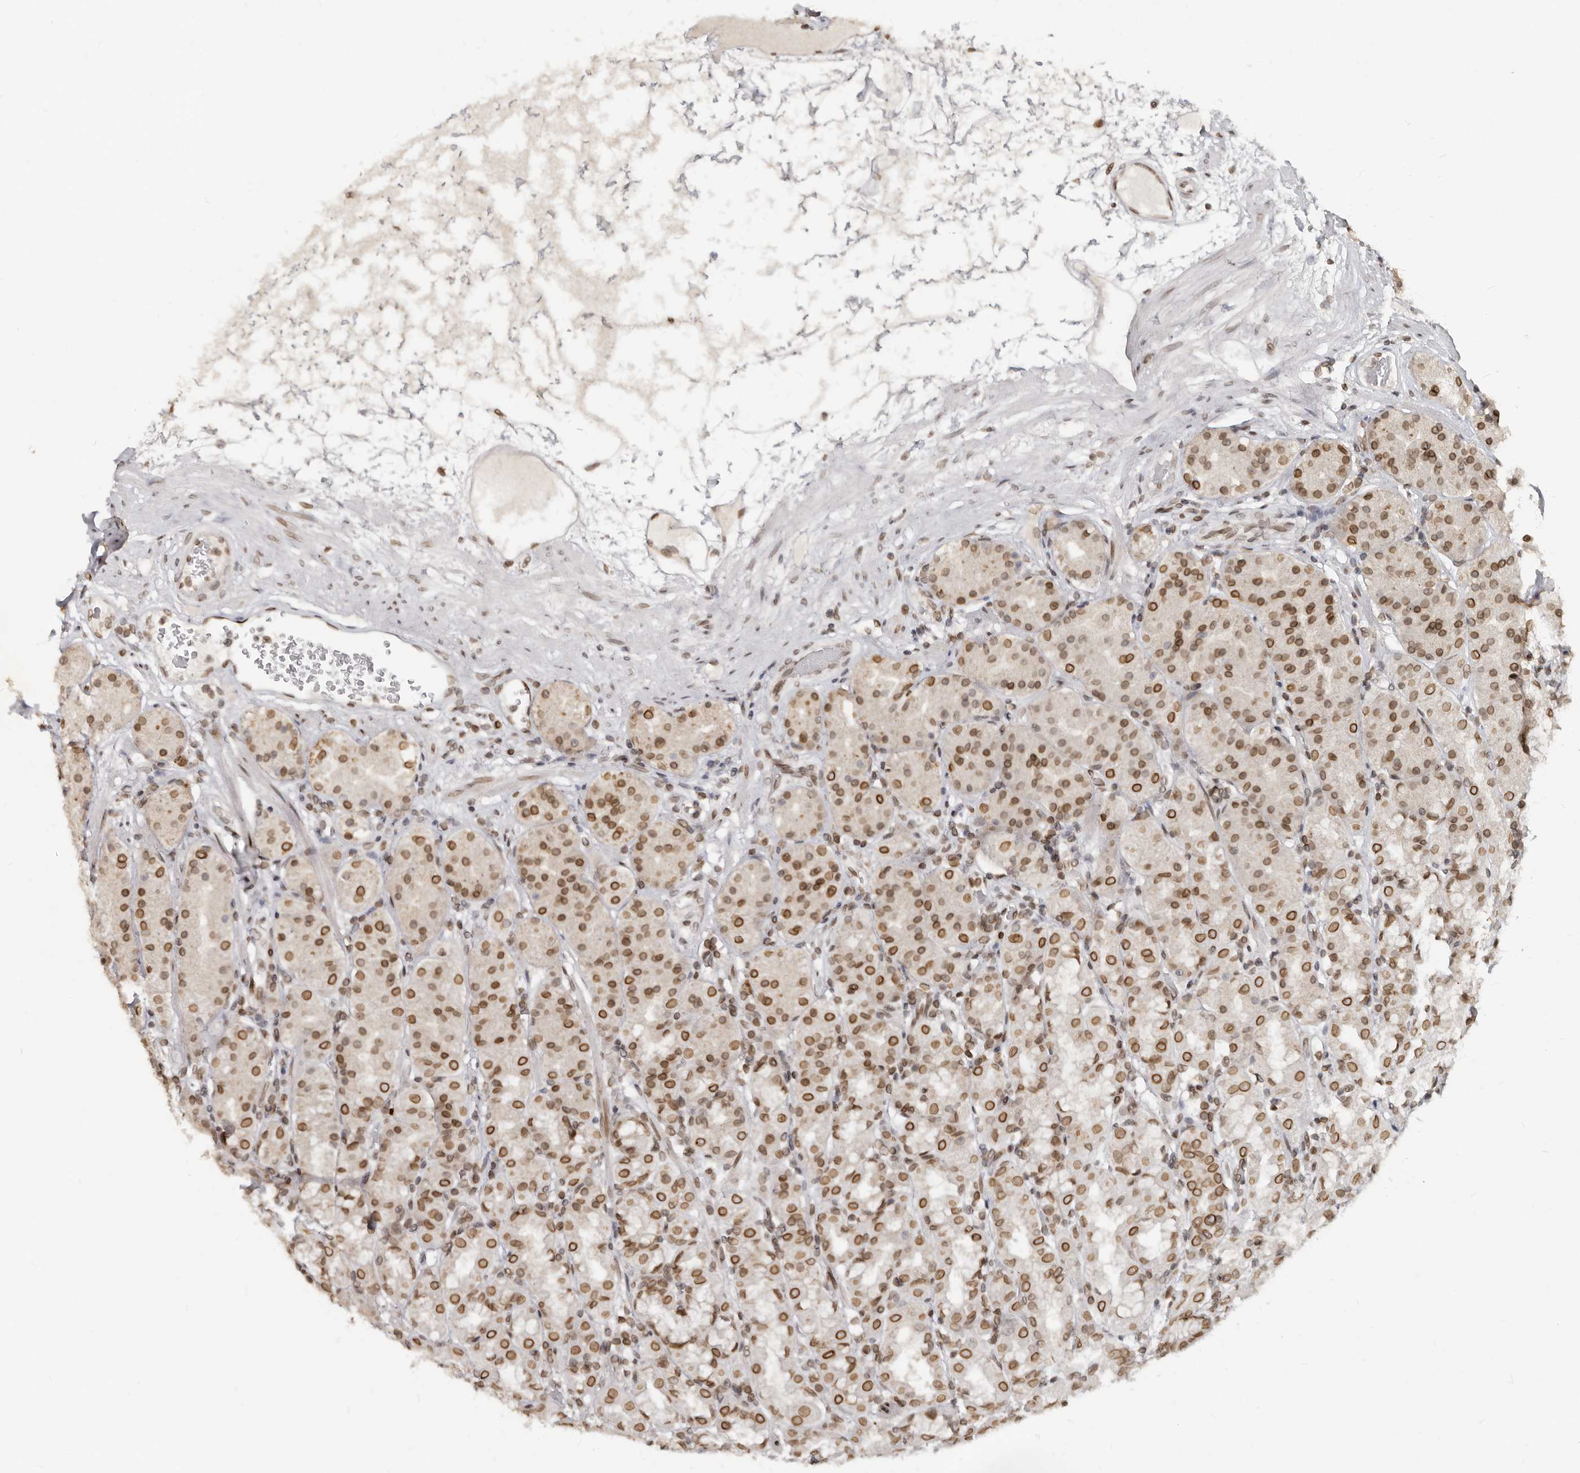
{"staining": {"intensity": "moderate", "quantity": ">75%", "location": "cytoplasmic/membranous,nuclear"}, "tissue": "stomach", "cell_type": "Glandular cells", "image_type": "normal", "snomed": [{"axis": "morphology", "description": "Normal tissue, NOS"}, {"axis": "topography", "description": "Stomach, lower"}], "caption": "The immunohistochemical stain shows moderate cytoplasmic/membranous,nuclear staining in glandular cells of unremarkable stomach. (Brightfield microscopy of DAB IHC at high magnification).", "gene": "NUP153", "patient": {"sex": "female", "age": 56}}